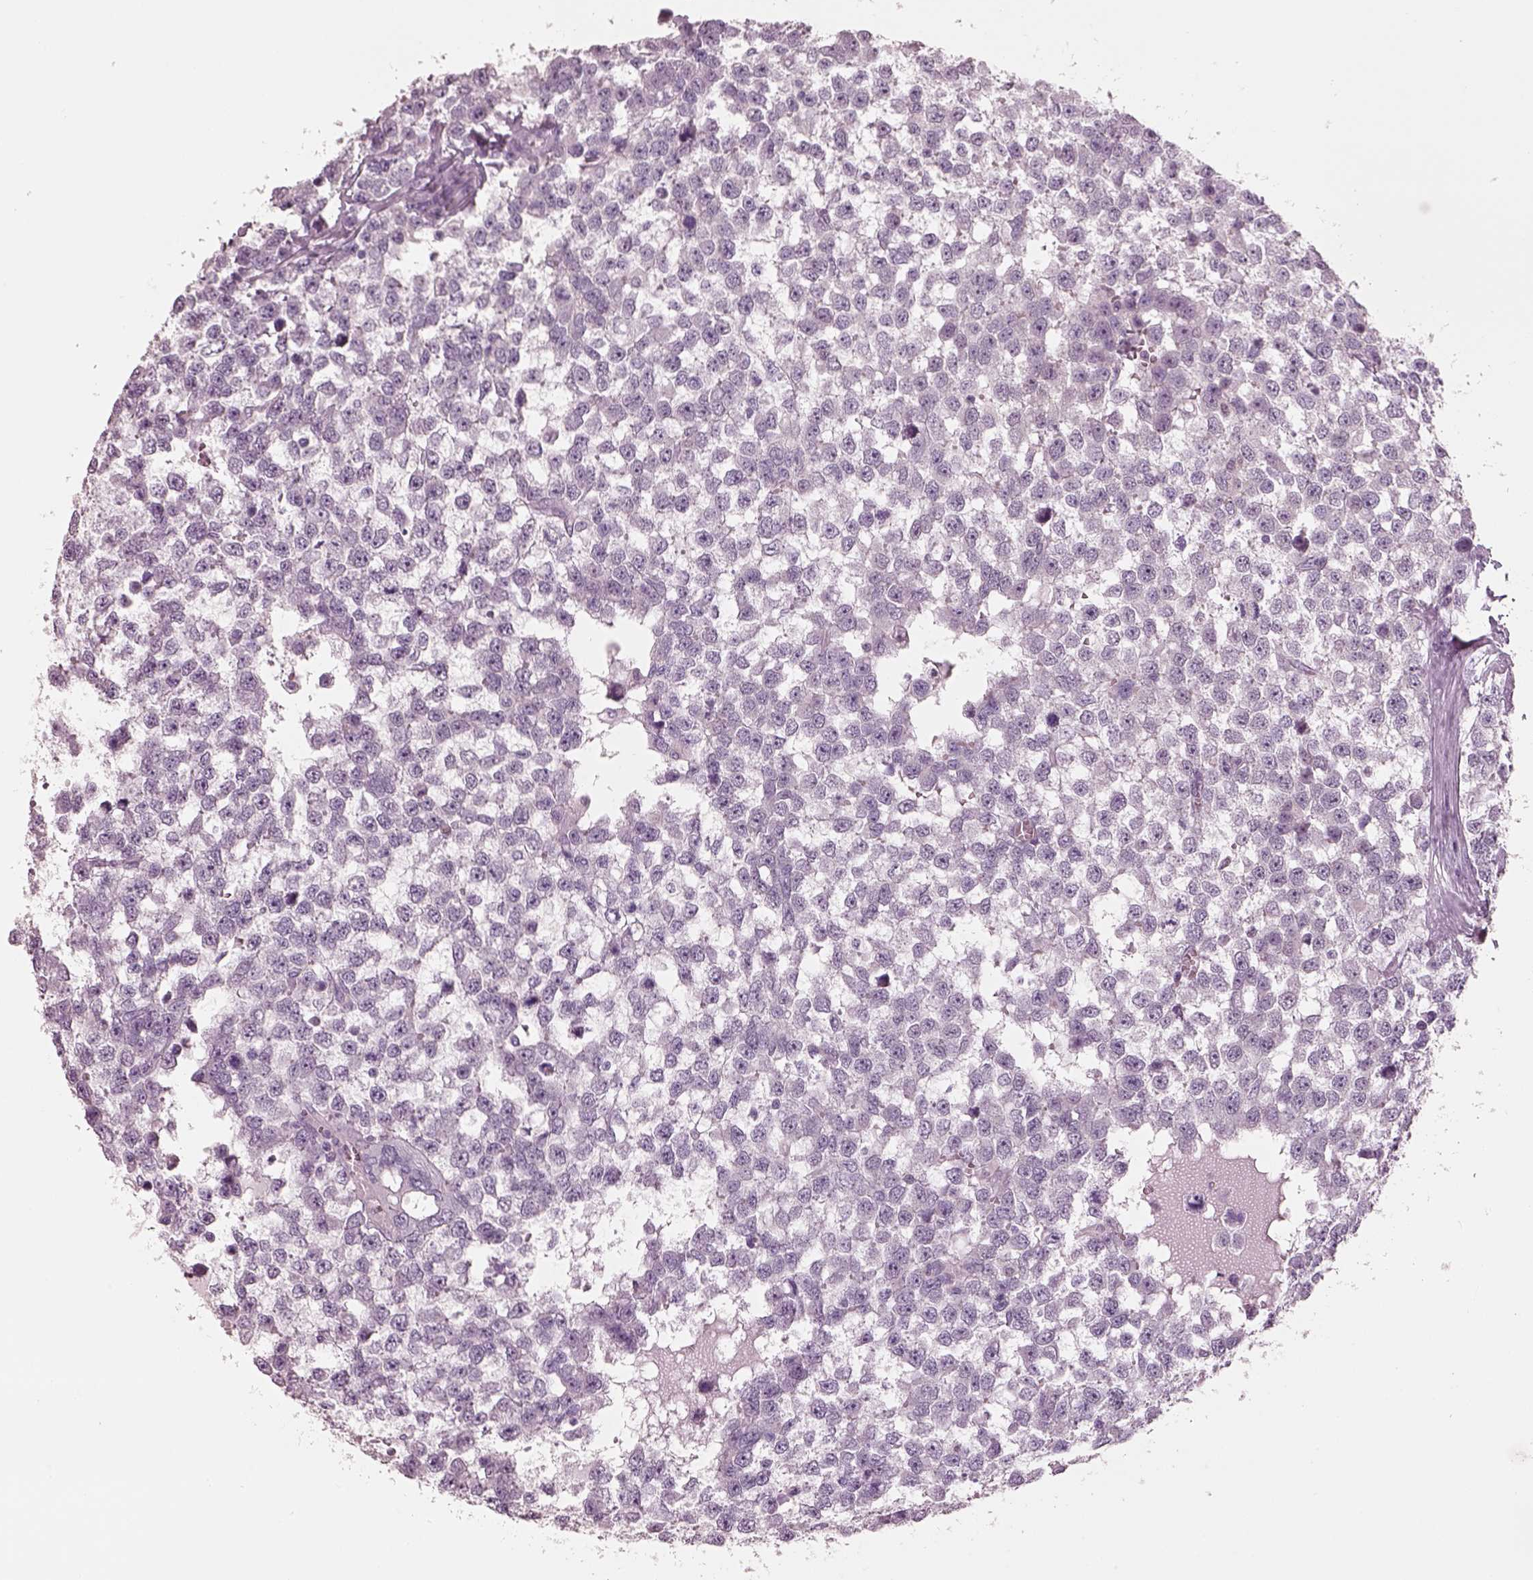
{"staining": {"intensity": "negative", "quantity": "none", "location": "none"}, "tissue": "testis cancer", "cell_type": "Tumor cells", "image_type": "cancer", "snomed": [{"axis": "morphology", "description": "Normal tissue, NOS"}, {"axis": "morphology", "description": "Seminoma, NOS"}, {"axis": "topography", "description": "Testis"}, {"axis": "topography", "description": "Epididymis"}], "caption": "This is an IHC micrograph of human seminoma (testis). There is no positivity in tumor cells.", "gene": "ELSPBP1", "patient": {"sex": "male", "age": 34}}